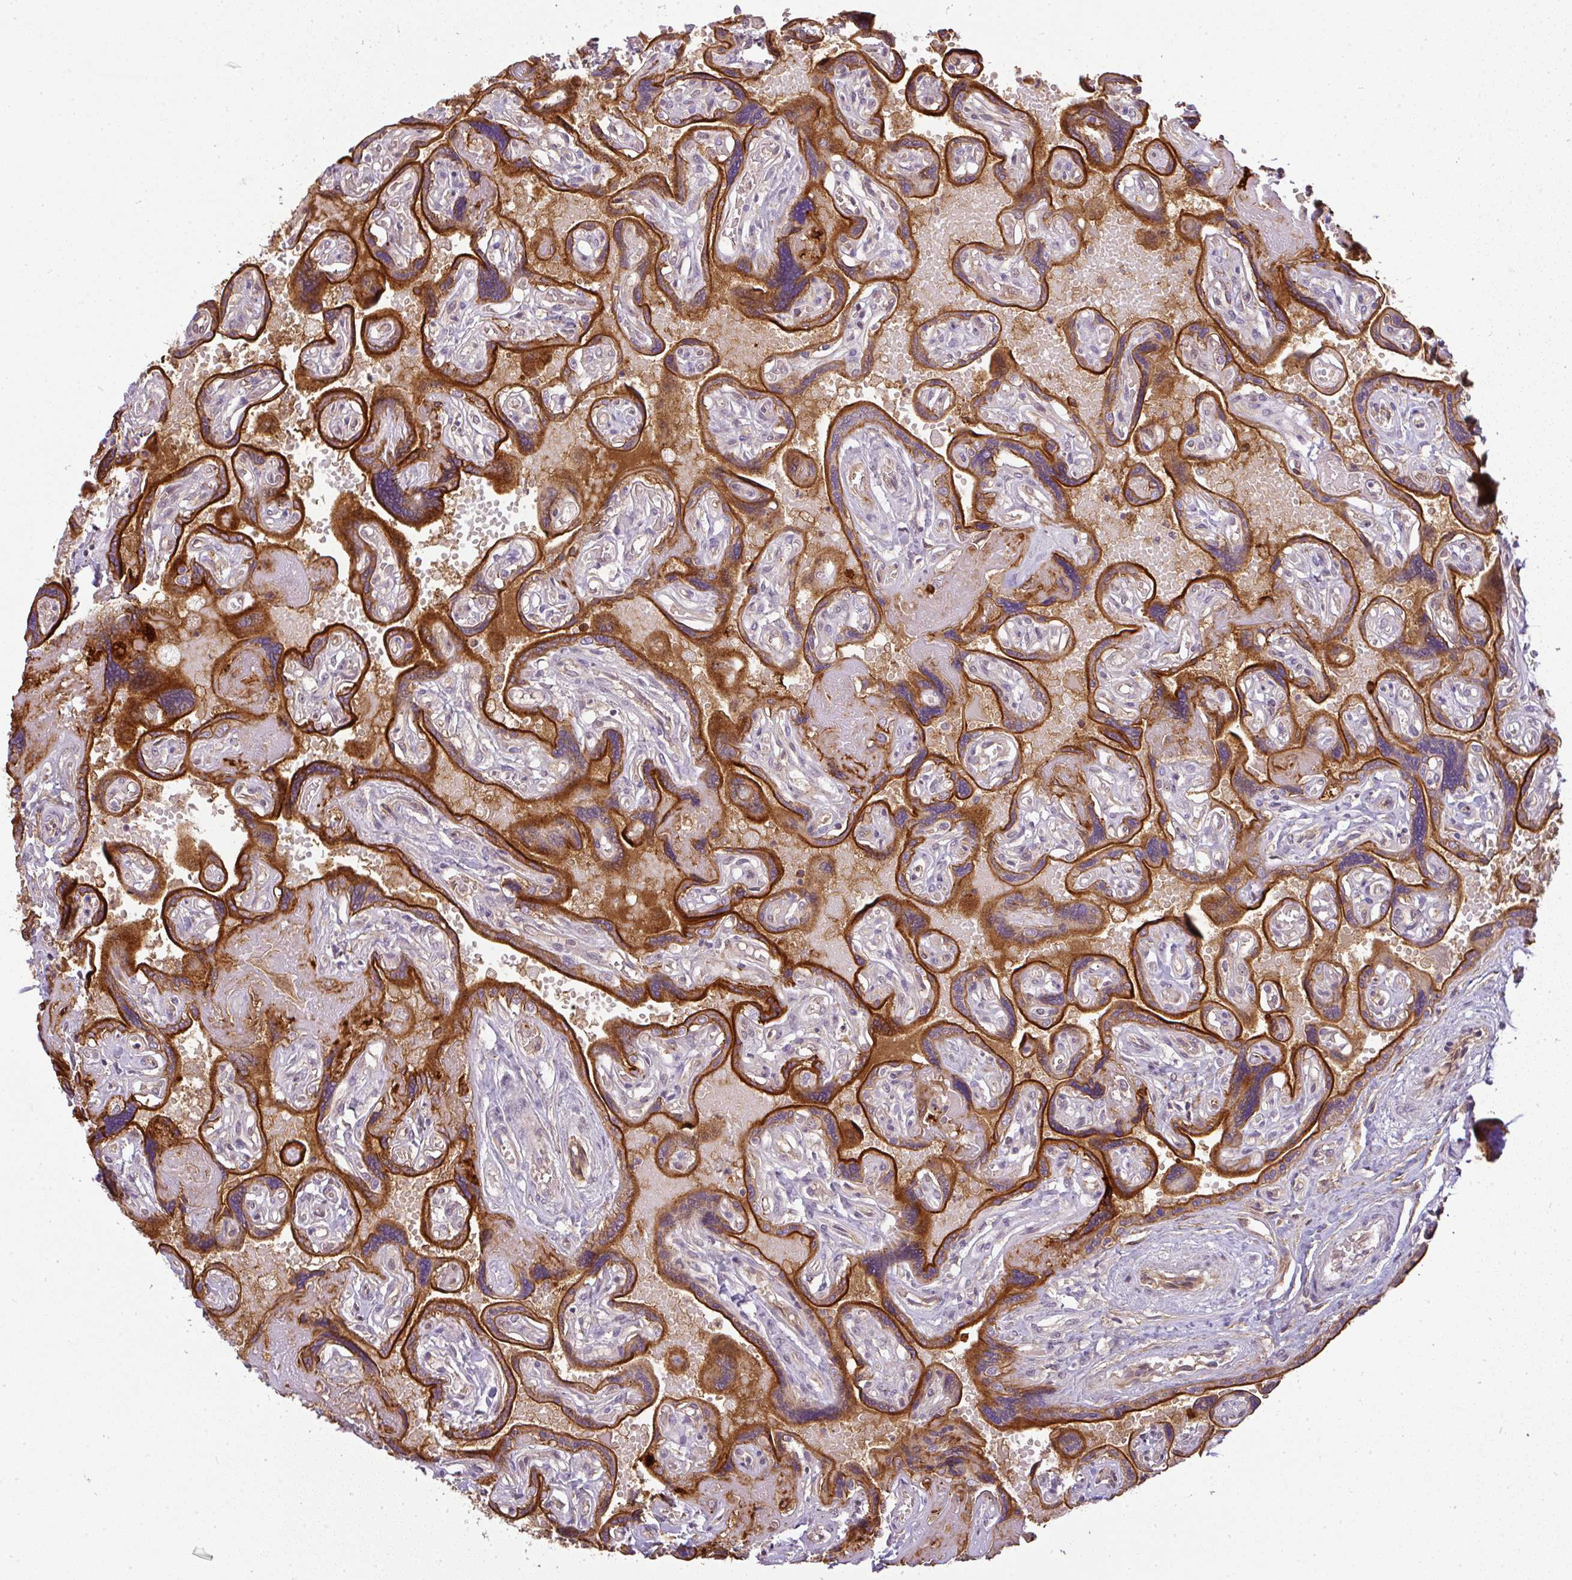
{"staining": {"intensity": "strong", "quantity": ">75%", "location": "cytoplasmic/membranous"}, "tissue": "placenta", "cell_type": "Trophoblastic cells", "image_type": "normal", "snomed": [{"axis": "morphology", "description": "Normal tissue, NOS"}, {"axis": "topography", "description": "Placenta"}], "caption": "The immunohistochemical stain highlights strong cytoplasmic/membranous expression in trophoblastic cells of normal placenta. (Brightfield microscopy of DAB IHC at high magnification).", "gene": "FAM153A", "patient": {"sex": "female", "age": 32}}